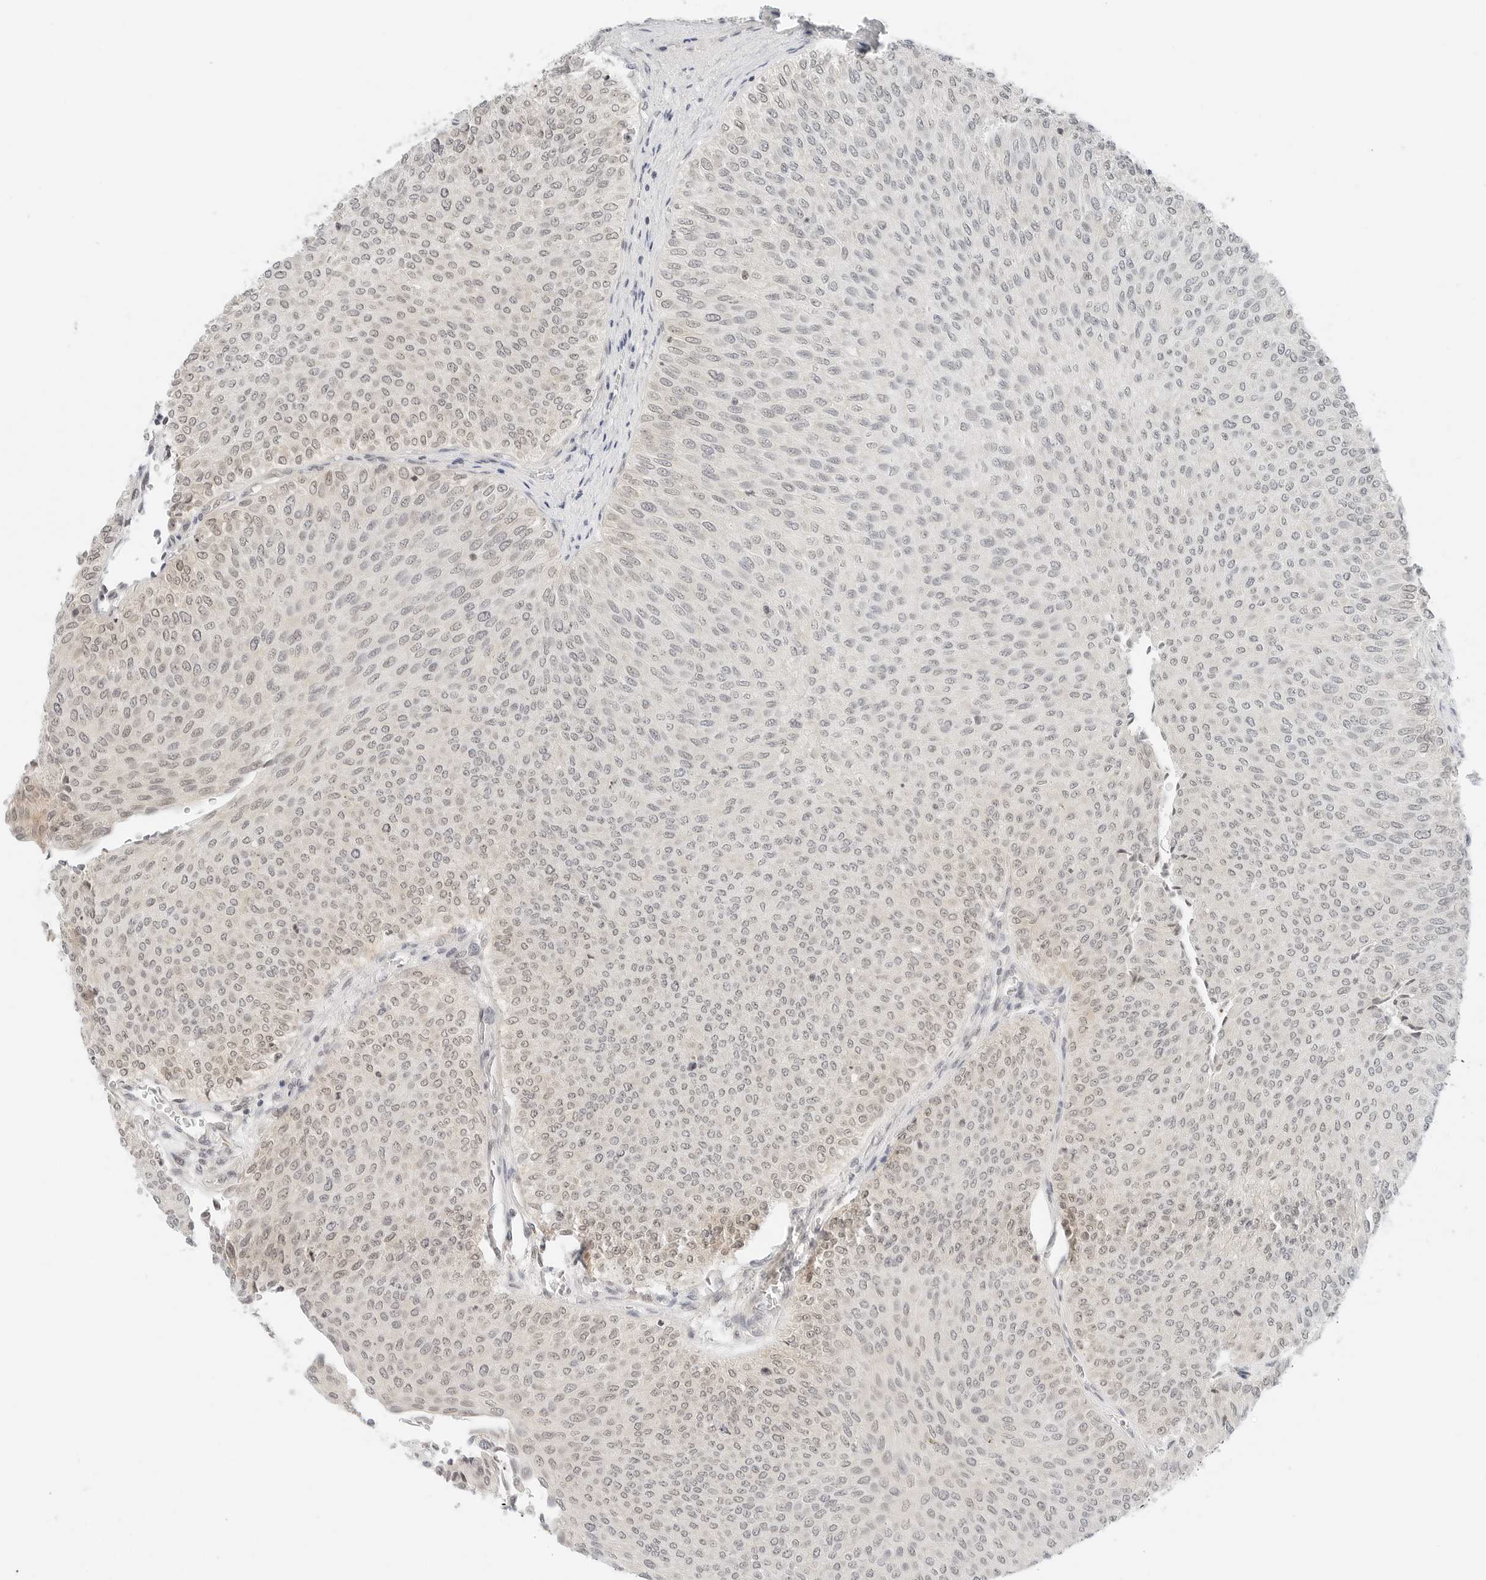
{"staining": {"intensity": "weak", "quantity": "25%-75%", "location": "nuclear"}, "tissue": "urothelial cancer", "cell_type": "Tumor cells", "image_type": "cancer", "snomed": [{"axis": "morphology", "description": "Urothelial carcinoma, Low grade"}, {"axis": "topography", "description": "Urinary bladder"}], "caption": "Protein expression analysis of low-grade urothelial carcinoma reveals weak nuclear expression in approximately 25%-75% of tumor cells.", "gene": "NEO1", "patient": {"sex": "male", "age": 78}}